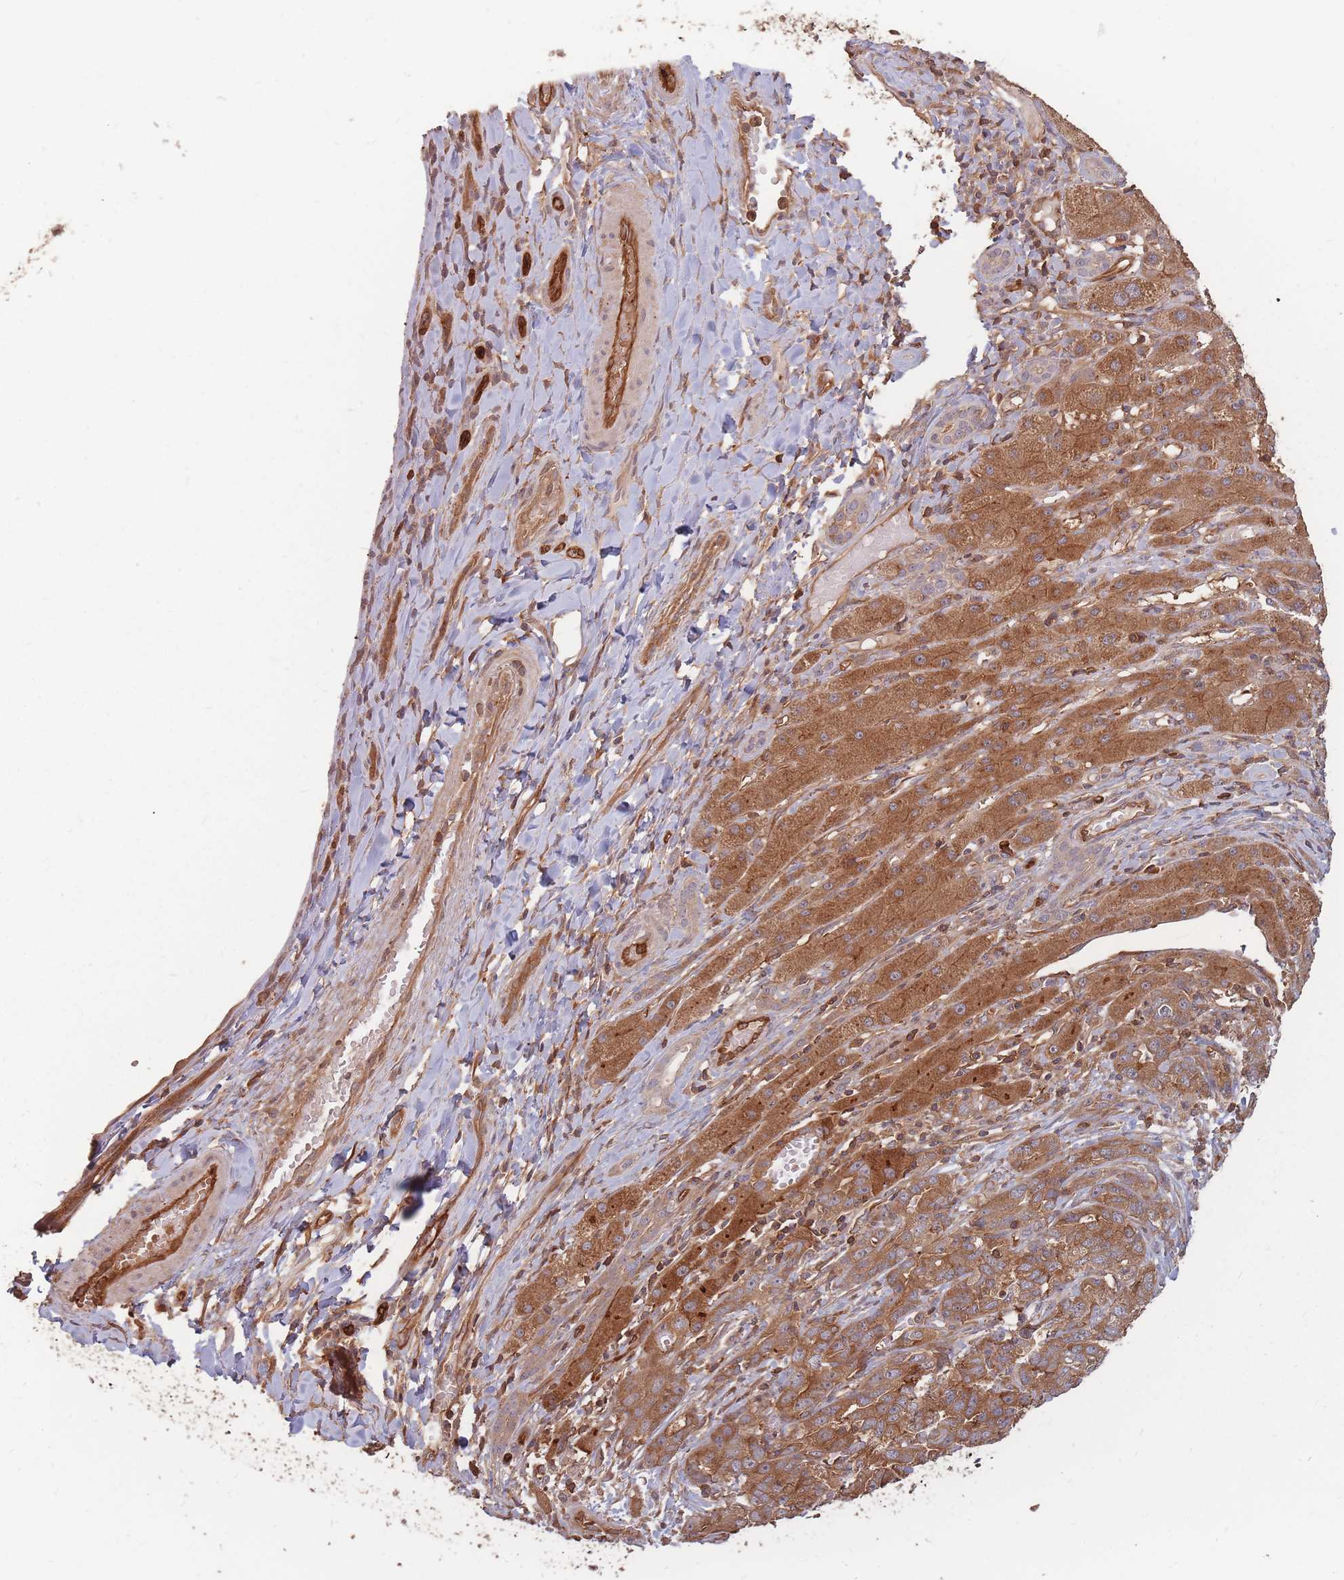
{"staining": {"intensity": "strong", "quantity": ">75%", "location": "cytoplasmic/membranous"}, "tissue": "liver cancer", "cell_type": "Tumor cells", "image_type": "cancer", "snomed": [{"axis": "morphology", "description": "Cholangiocarcinoma"}, {"axis": "topography", "description": "Liver"}], "caption": "Liver cancer tissue exhibits strong cytoplasmic/membranous staining in about >75% of tumor cells", "gene": "PLS3", "patient": {"sex": "male", "age": 59}}